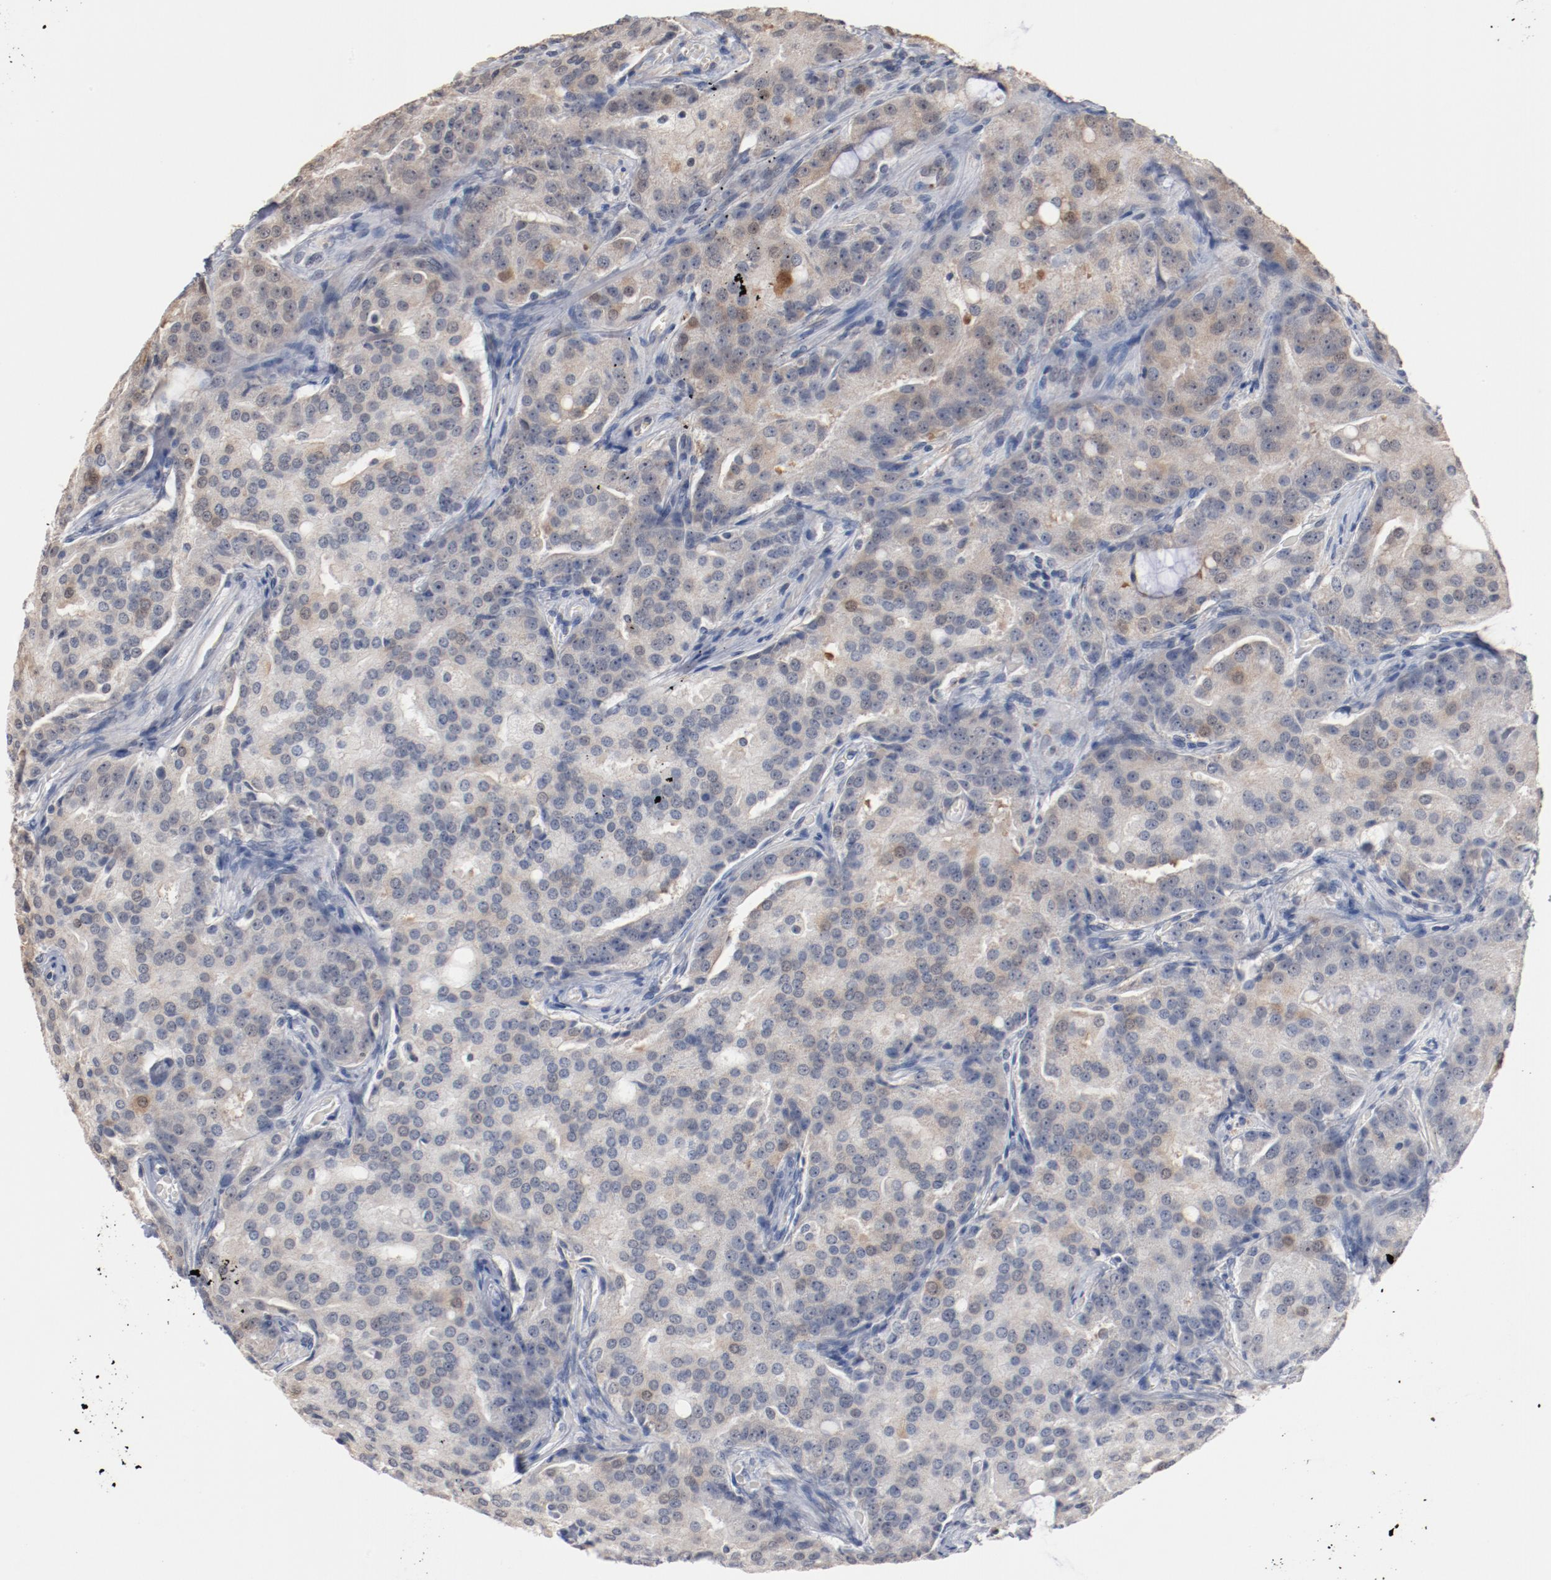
{"staining": {"intensity": "negative", "quantity": "none", "location": "none"}, "tissue": "prostate cancer", "cell_type": "Tumor cells", "image_type": "cancer", "snomed": [{"axis": "morphology", "description": "Adenocarcinoma, High grade"}, {"axis": "topography", "description": "Prostate"}], "caption": "Immunohistochemical staining of high-grade adenocarcinoma (prostate) displays no significant staining in tumor cells.", "gene": "ERICH1", "patient": {"sex": "male", "age": 72}}